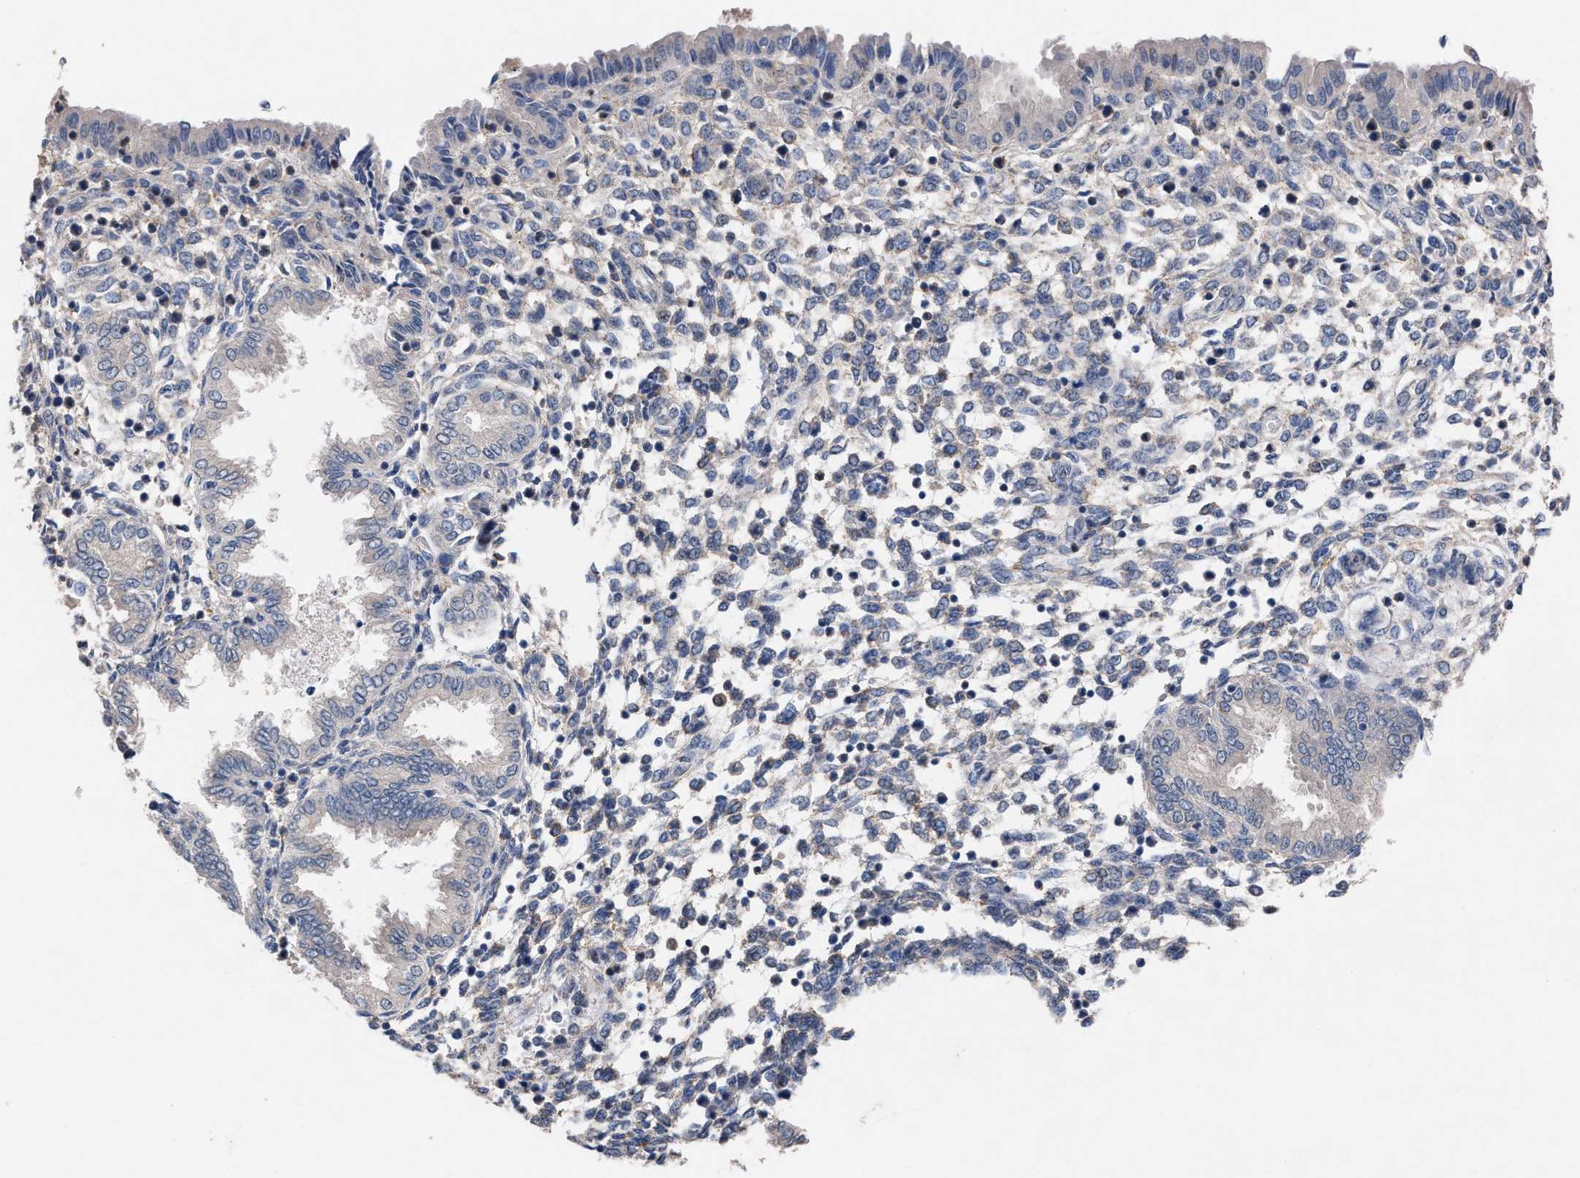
{"staining": {"intensity": "weak", "quantity": "25%-75%", "location": "cytoplasmic/membranous"}, "tissue": "endometrium", "cell_type": "Cells in endometrial stroma", "image_type": "normal", "snomed": [{"axis": "morphology", "description": "Normal tissue, NOS"}, {"axis": "topography", "description": "Endometrium"}], "caption": "Immunohistochemical staining of normal human endometrium displays low levels of weak cytoplasmic/membranous positivity in about 25%-75% of cells in endometrial stroma.", "gene": "TMEM131", "patient": {"sex": "female", "age": 33}}